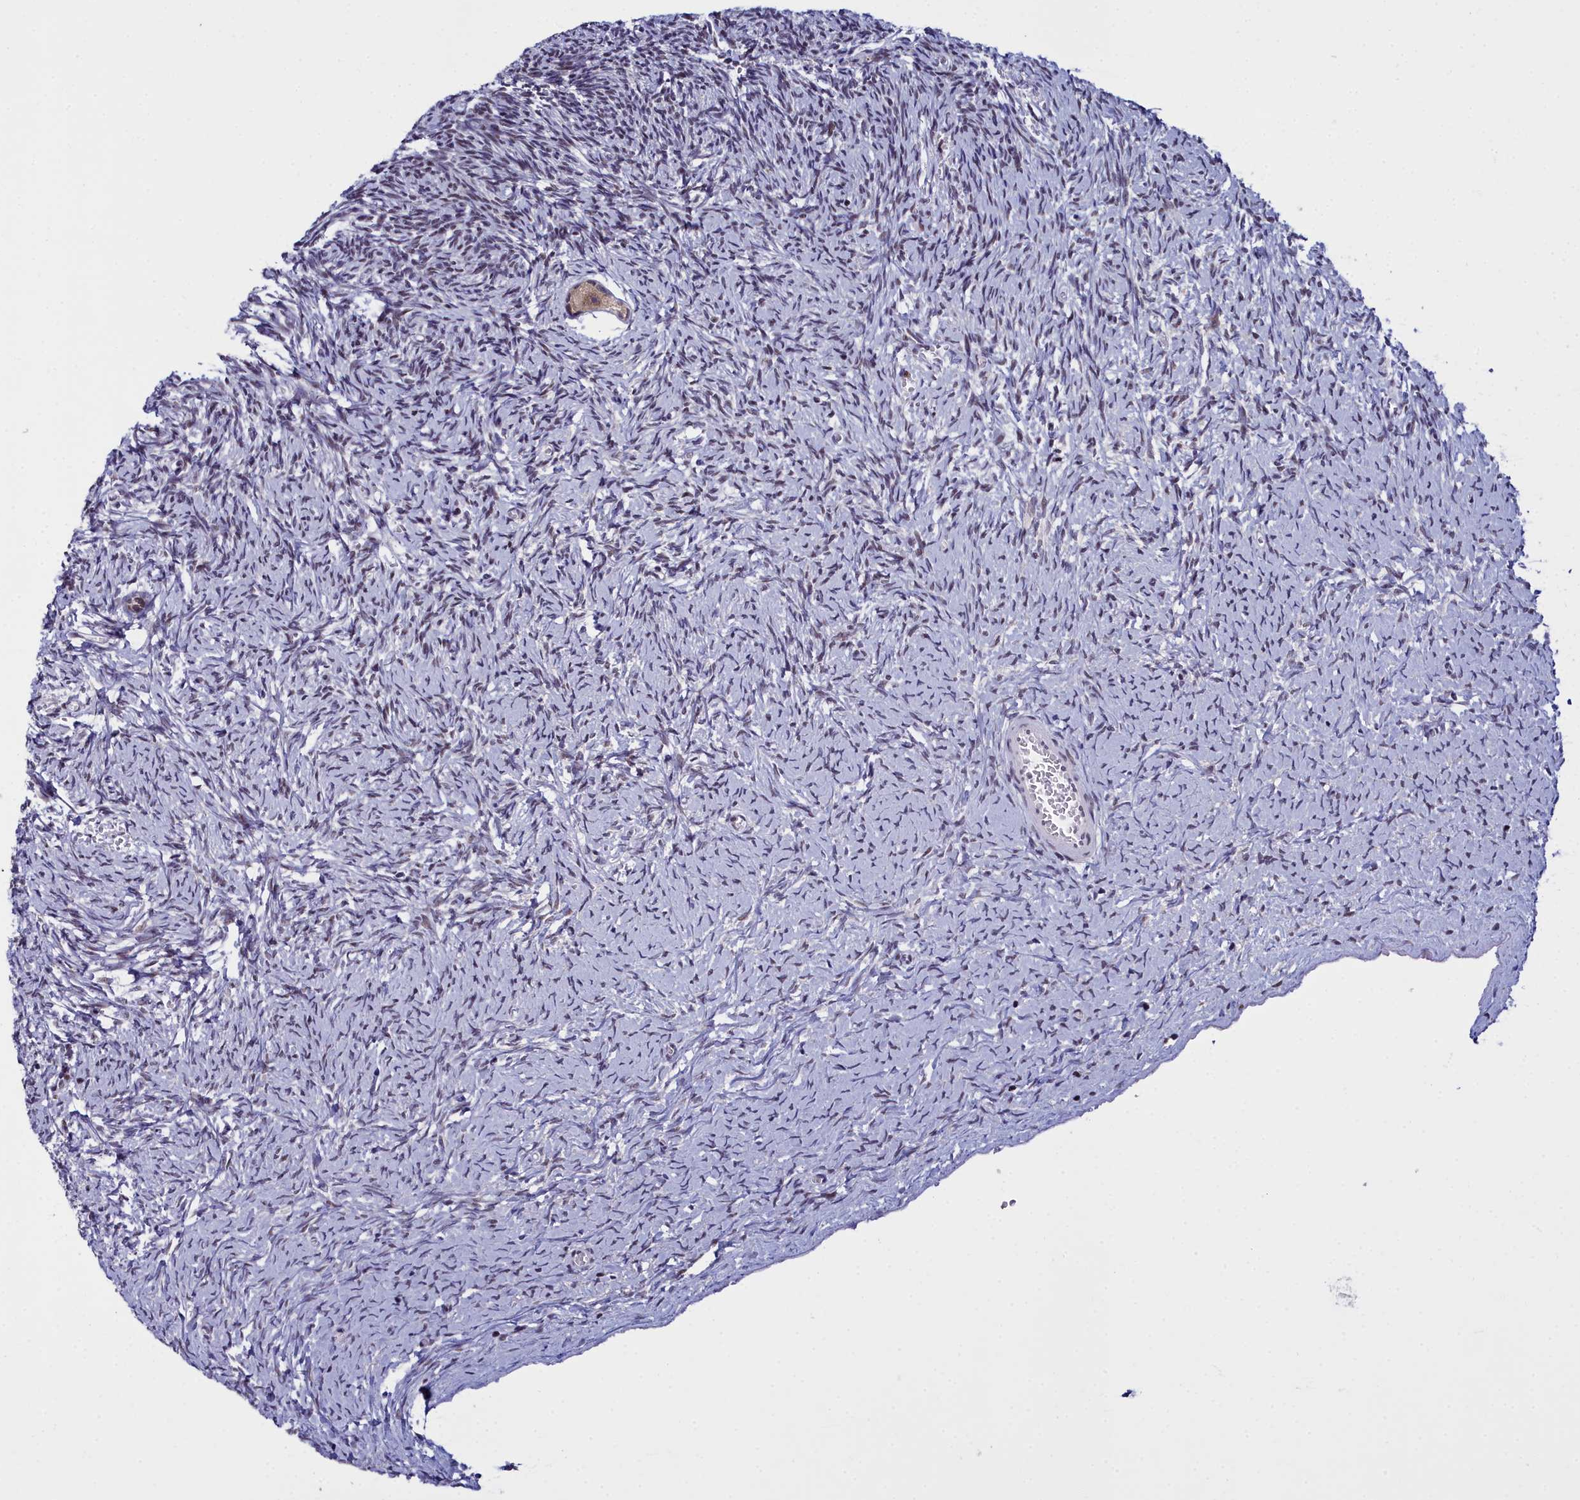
{"staining": {"intensity": "moderate", "quantity": ">75%", "location": "cytoplasmic/membranous,nuclear"}, "tissue": "ovary", "cell_type": "Follicle cells", "image_type": "normal", "snomed": [{"axis": "morphology", "description": "Normal tissue, NOS"}, {"axis": "topography", "description": "Ovary"}], "caption": "DAB immunohistochemical staining of benign ovary reveals moderate cytoplasmic/membranous,nuclear protein staining in about >75% of follicle cells.", "gene": "CCDC97", "patient": {"sex": "female", "age": 39}}